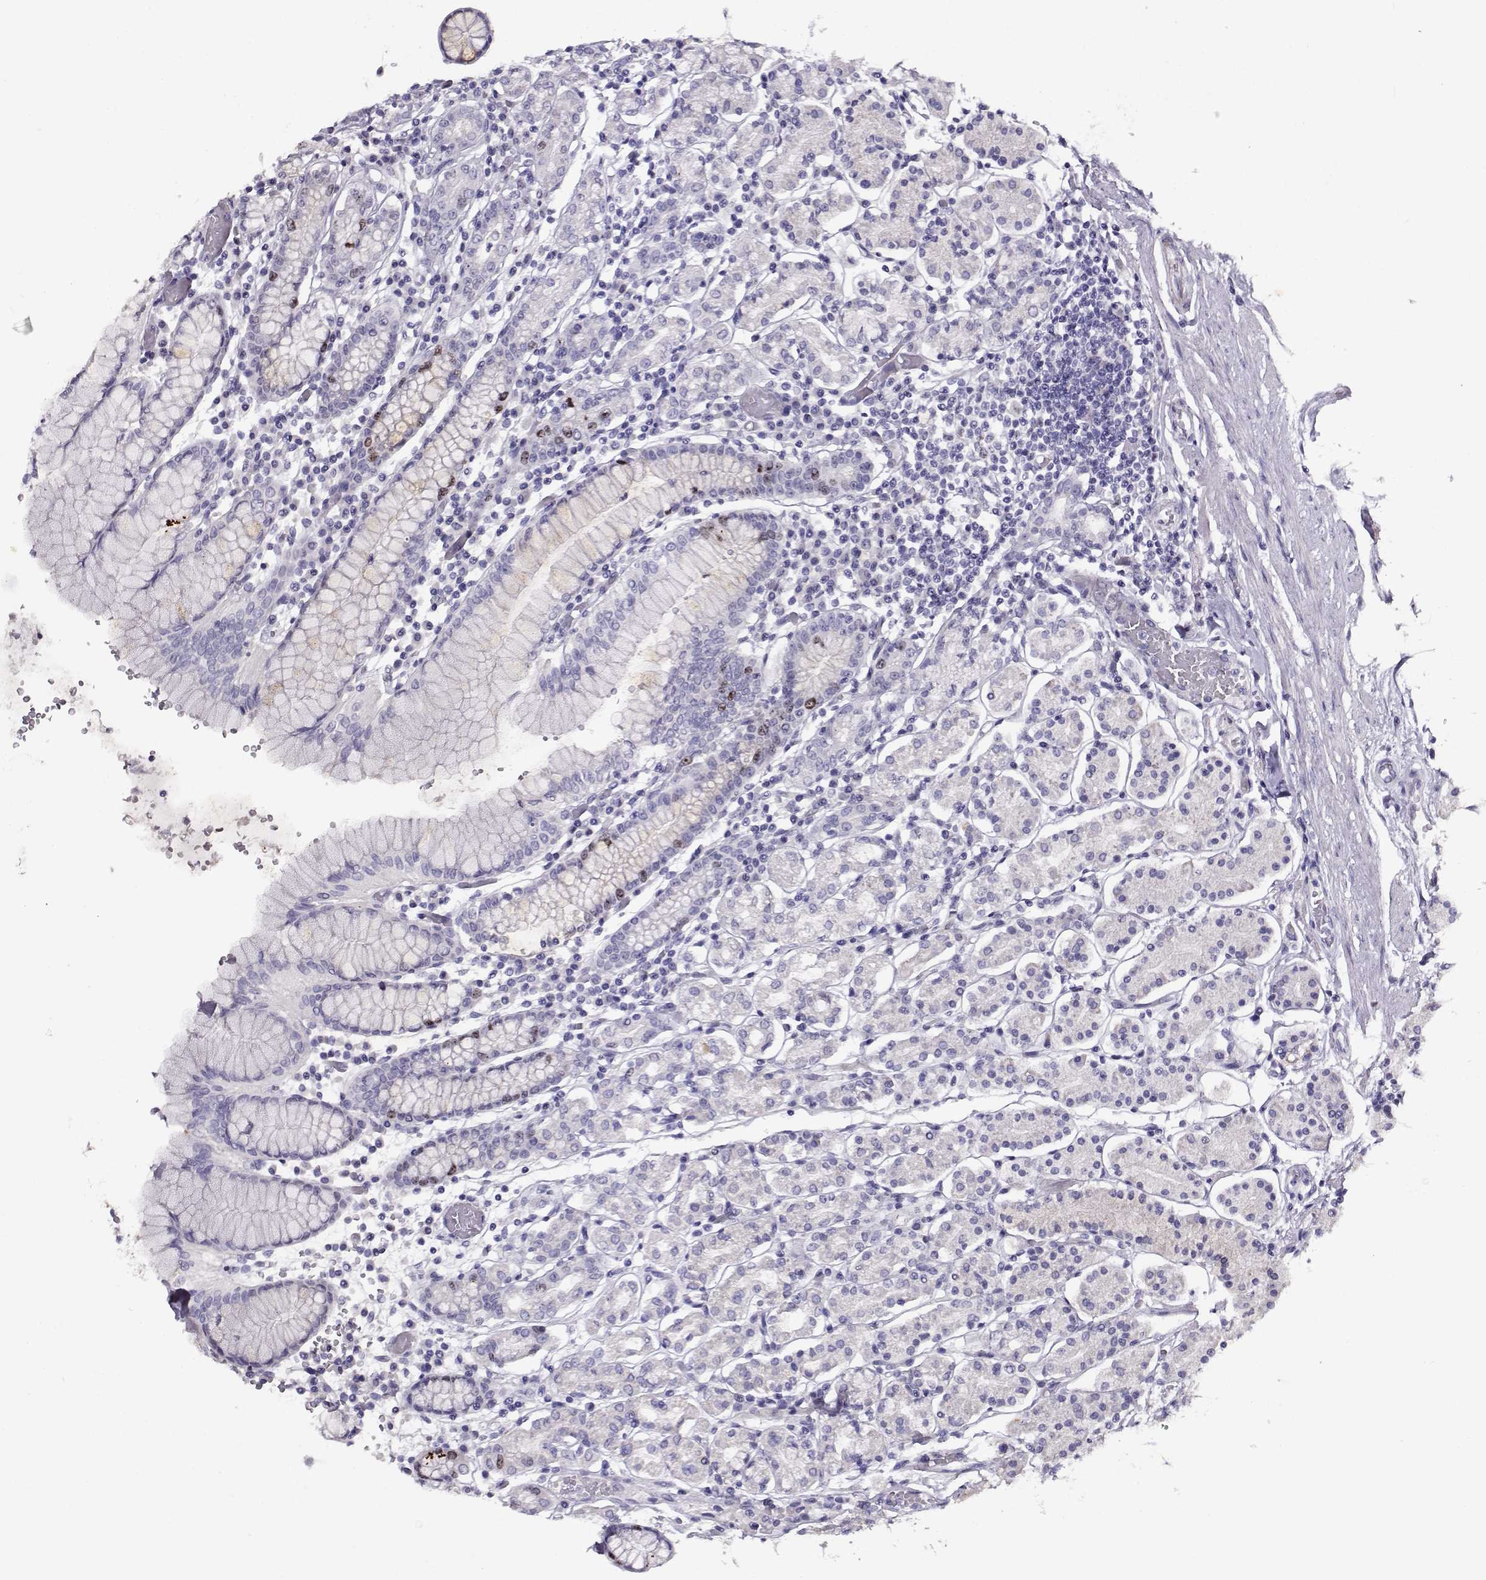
{"staining": {"intensity": "moderate", "quantity": "<25%", "location": "nuclear"}, "tissue": "stomach", "cell_type": "Glandular cells", "image_type": "normal", "snomed": [{"axis": "morphology", "description": "Normal tissue, NOS"}, {"axis": "topography", "description": "Stomach, upper"}, {"axis": "topography", "description": "Stomach"}], "caption": "Glandular cells exhibit low levels of moderate nuclear staining in approximately <25% of cells in normal stomach.", "gene": "NPW", "patient": {"sex": "male", "age": 62}}